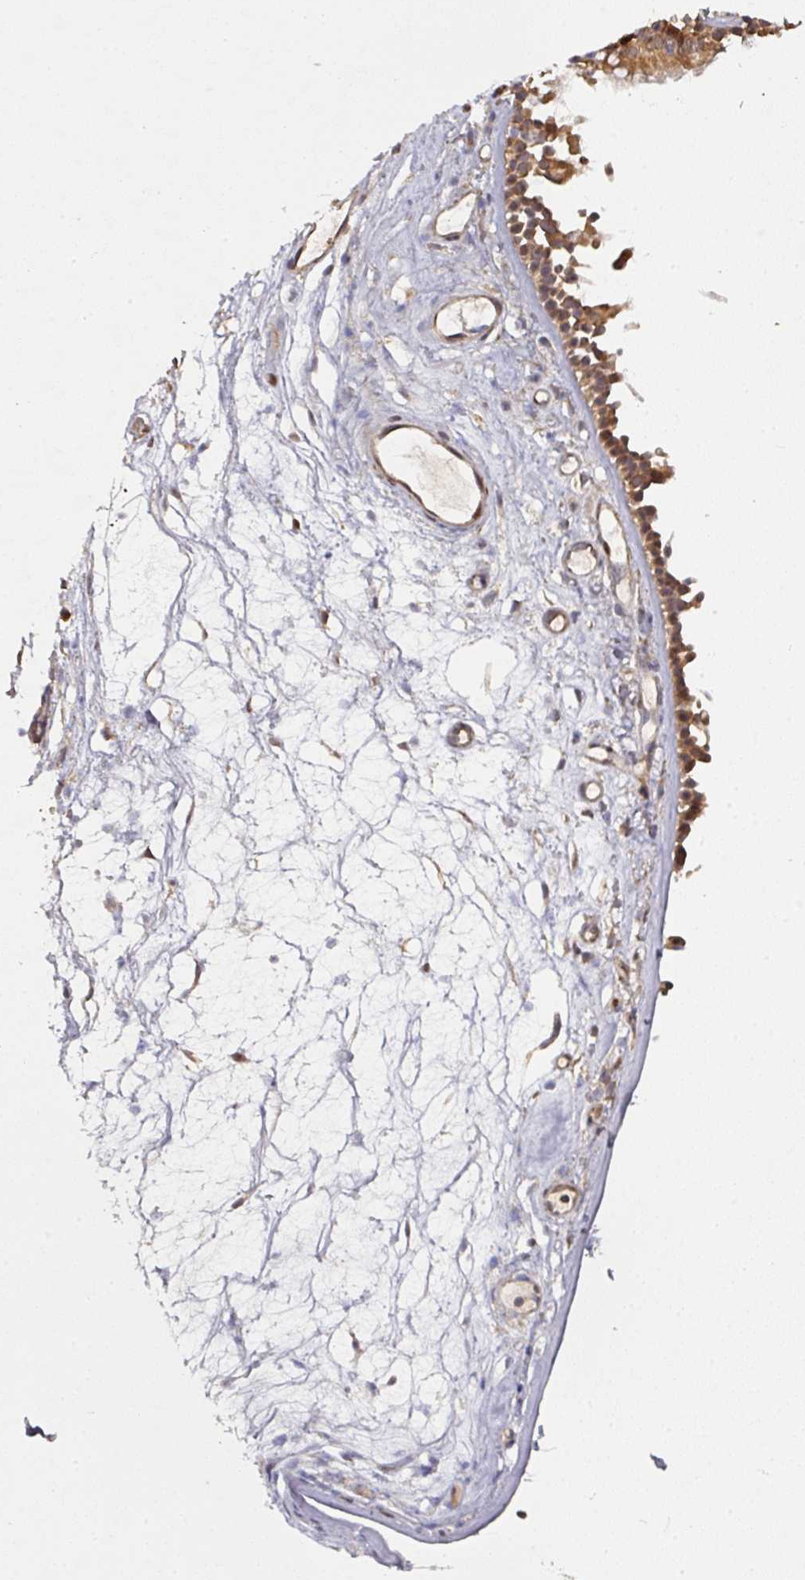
{"staining": {"intensity": "moderate", "quantity": ">75%", "location": "cytoplasmic/membranous"}, "tissue": "nasopharynx", "cell_type": "Respiratory epithelial cells", "image_type": "normal", "snomed": [{"axis": "morphology", "description": "Normal tissue, NOS"}, {"axis": "topography", "description": "Nasopharynx"}], "caption": "DAB immunohistochemical staining of normal human nasopharynx shows moderate cytoplasmic/membranous protein expression in approximately >75% of respiratory epithelial cells. The staining was performed using DAB to visualize the protein expression in brown, while the nuclei were stained in blue with hematoxylin (Magnification: 20x).", "gene": "CA7", "patient": {"sex": "male", "age": 63}}